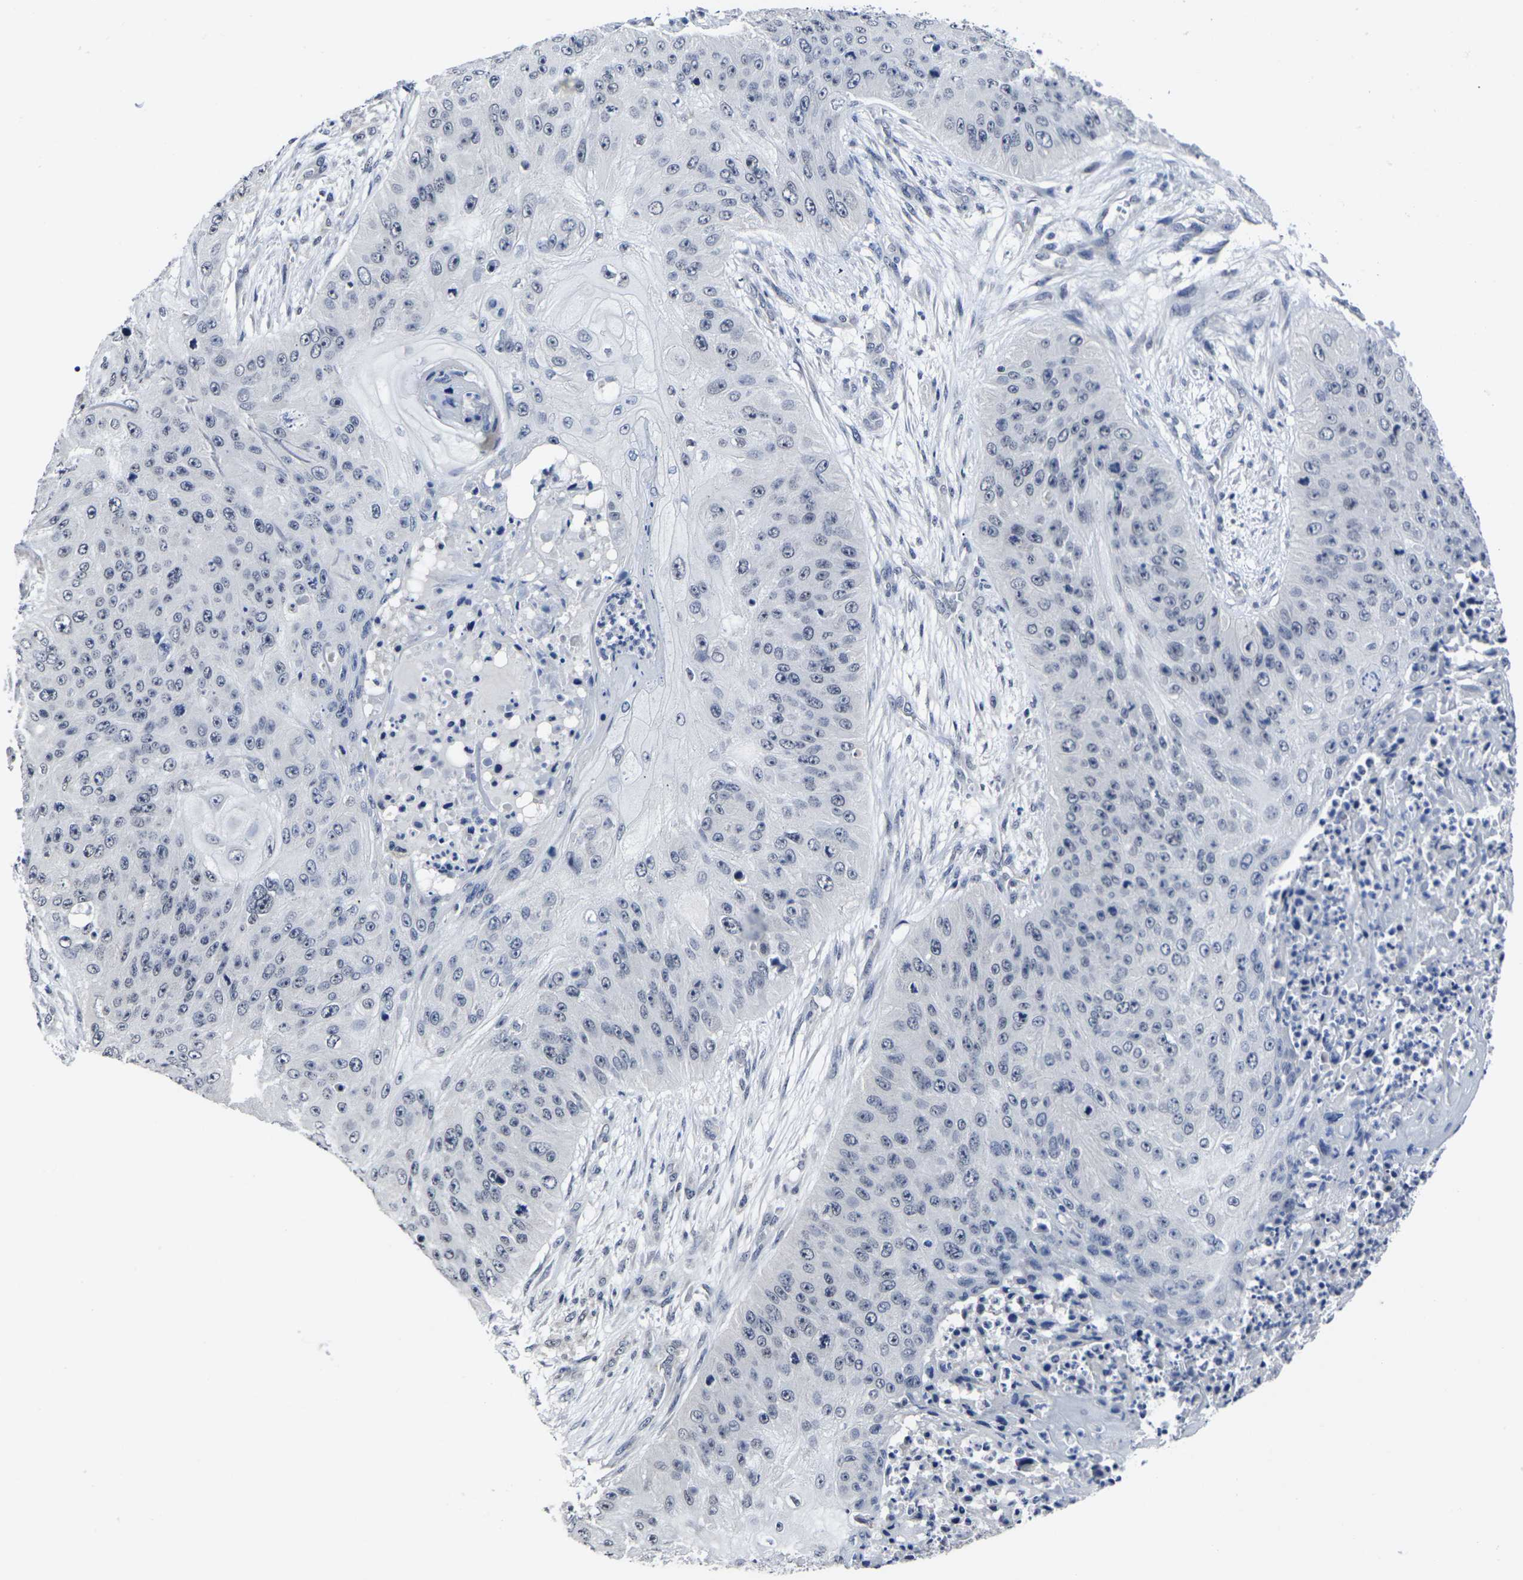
{"staining": {"intensity": "negative", "quantity": "none", "location": "none"}, "tissue": "skin cancer", "cell_type": "Tumor cells", "image_type": "cancer", "snomed": [{"axis": "morphology", "description": "Squamous cell carcinoma, NOS"}, {"axis": "topography", "description": "Skin"}], "caption": "Immunohistochemistry (IHC) micrograph of neoplastic tissue: squamous cell carcinoma (skin) stained with DAB displays no significant protein positivity in tumor cells. Nuclei are stained in blue.", "gene": "MSANTD4", "patient": {"sex": "female", "age": 80}}